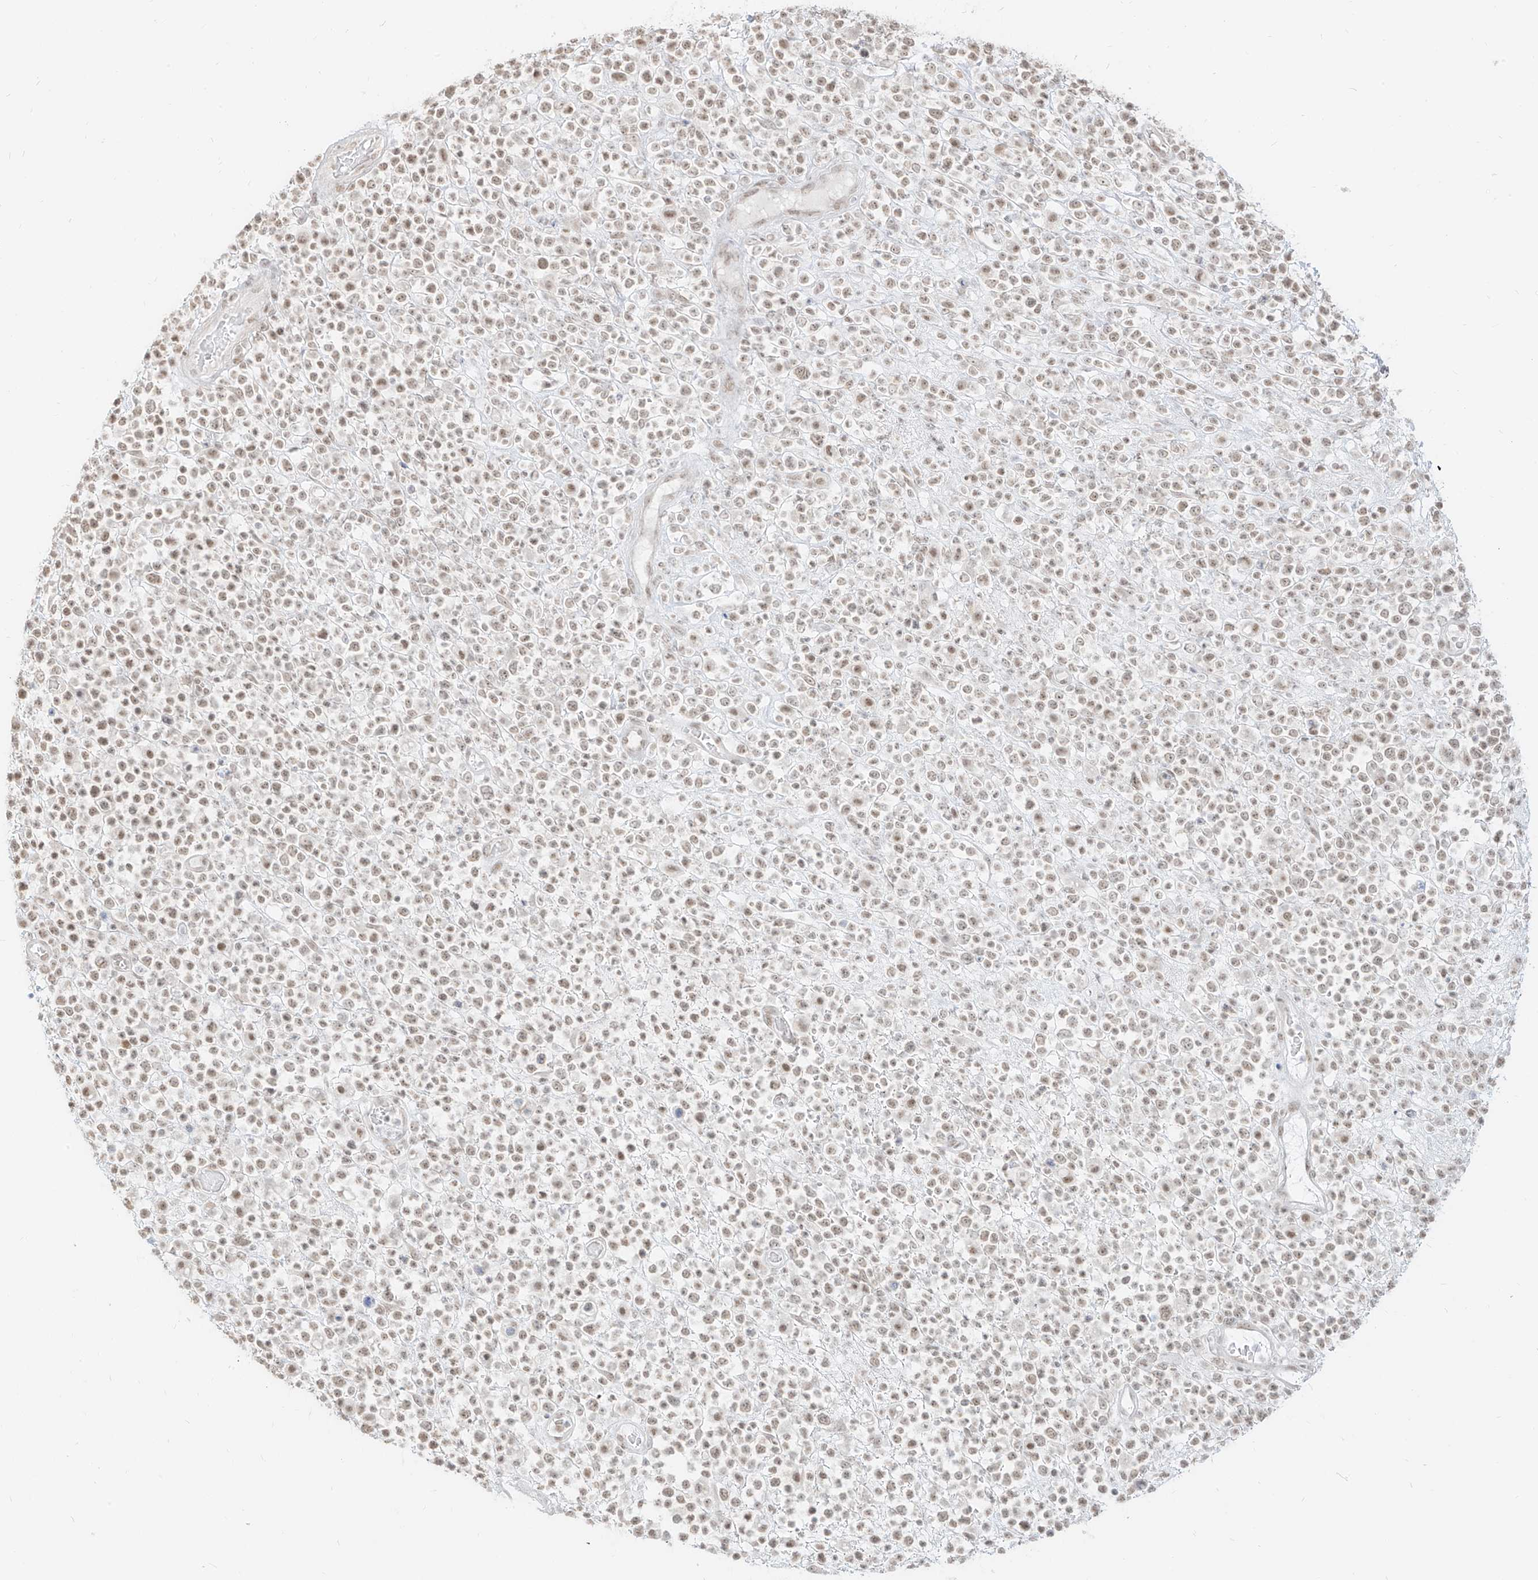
{"staining": {"intensity": "moderate", "quantity": ">75%", "location": "nuclear"}, "tissue": "lymphoma", "cell_type": "Tumor cells", "image_type": "cancer", "snomed": [{"axis": "morphology", "description": "Malignant lymphoma, non-Hodgkin's type, High grade"}, {"axis": "topography", "description": "Colon"}], "caption": "High-grade malignant lymphoma, non-Hodgkin's type tissue displays moderate nuclear staining in approximately >75% of tumor cells, visualized by immunohistochemistry.", "gene": "SUPT5H", "patient": {"sex": "female", "age": 53}}